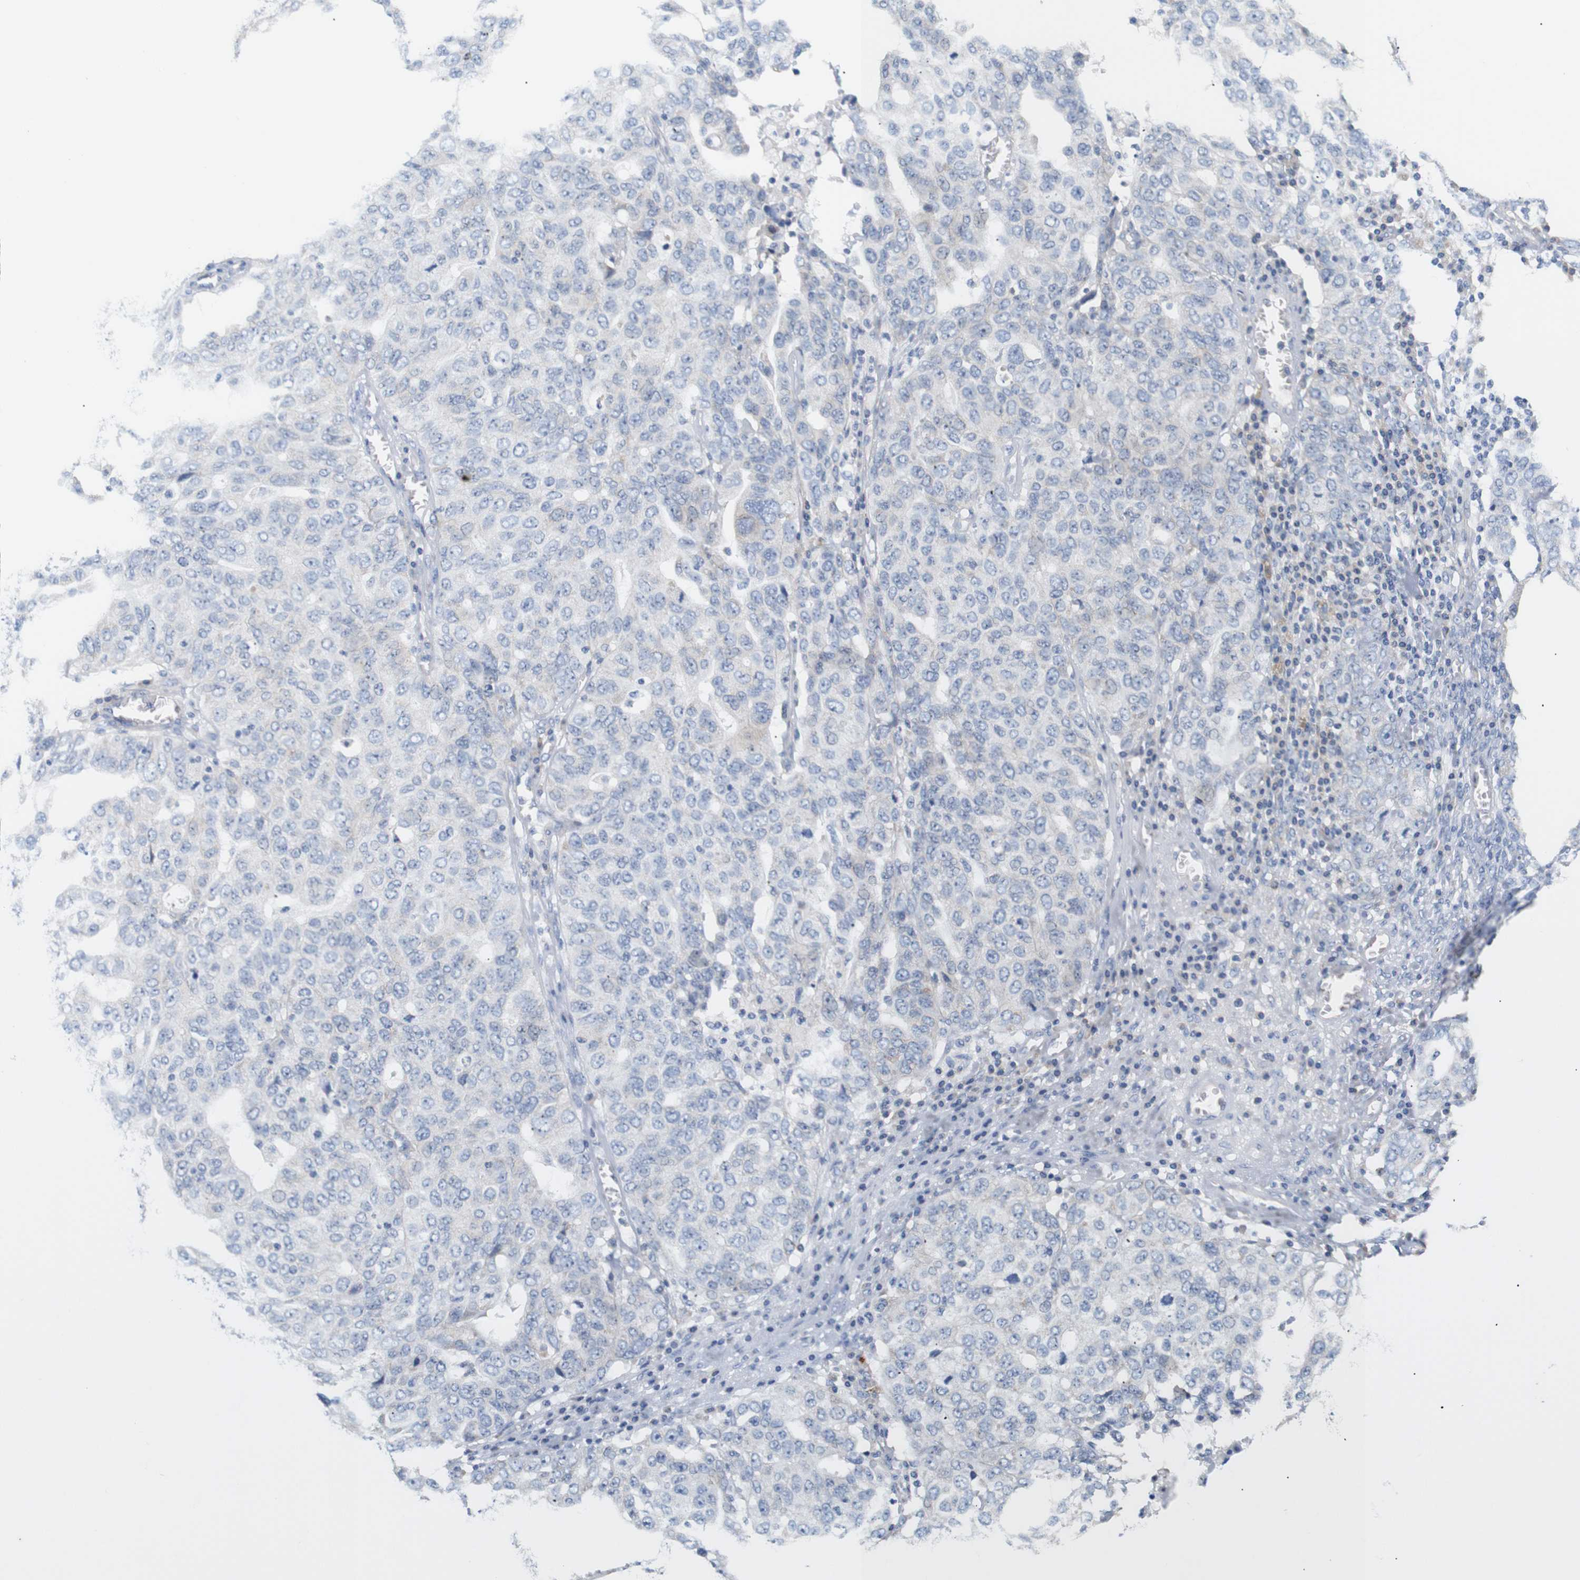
{"staining": {"intensity": "negative", "quantity": "none", "location": "none"}, "tissue": "ovarian cancer", "cell_type": "Tumor cells", "image_type": "cancer", "snomed": [{"axis": "morphology", "description": "Carcinoma, endometroid"}, {"axis": "topography", "description": "Ovary"}], "caption": "Ovarian cancer (endometroid carcinoma) was stained to show a protein in brown. There is no significant expression in tumor cells.", "gene": "TRIM5", "patient": {"sex": "female", "age": 62}}